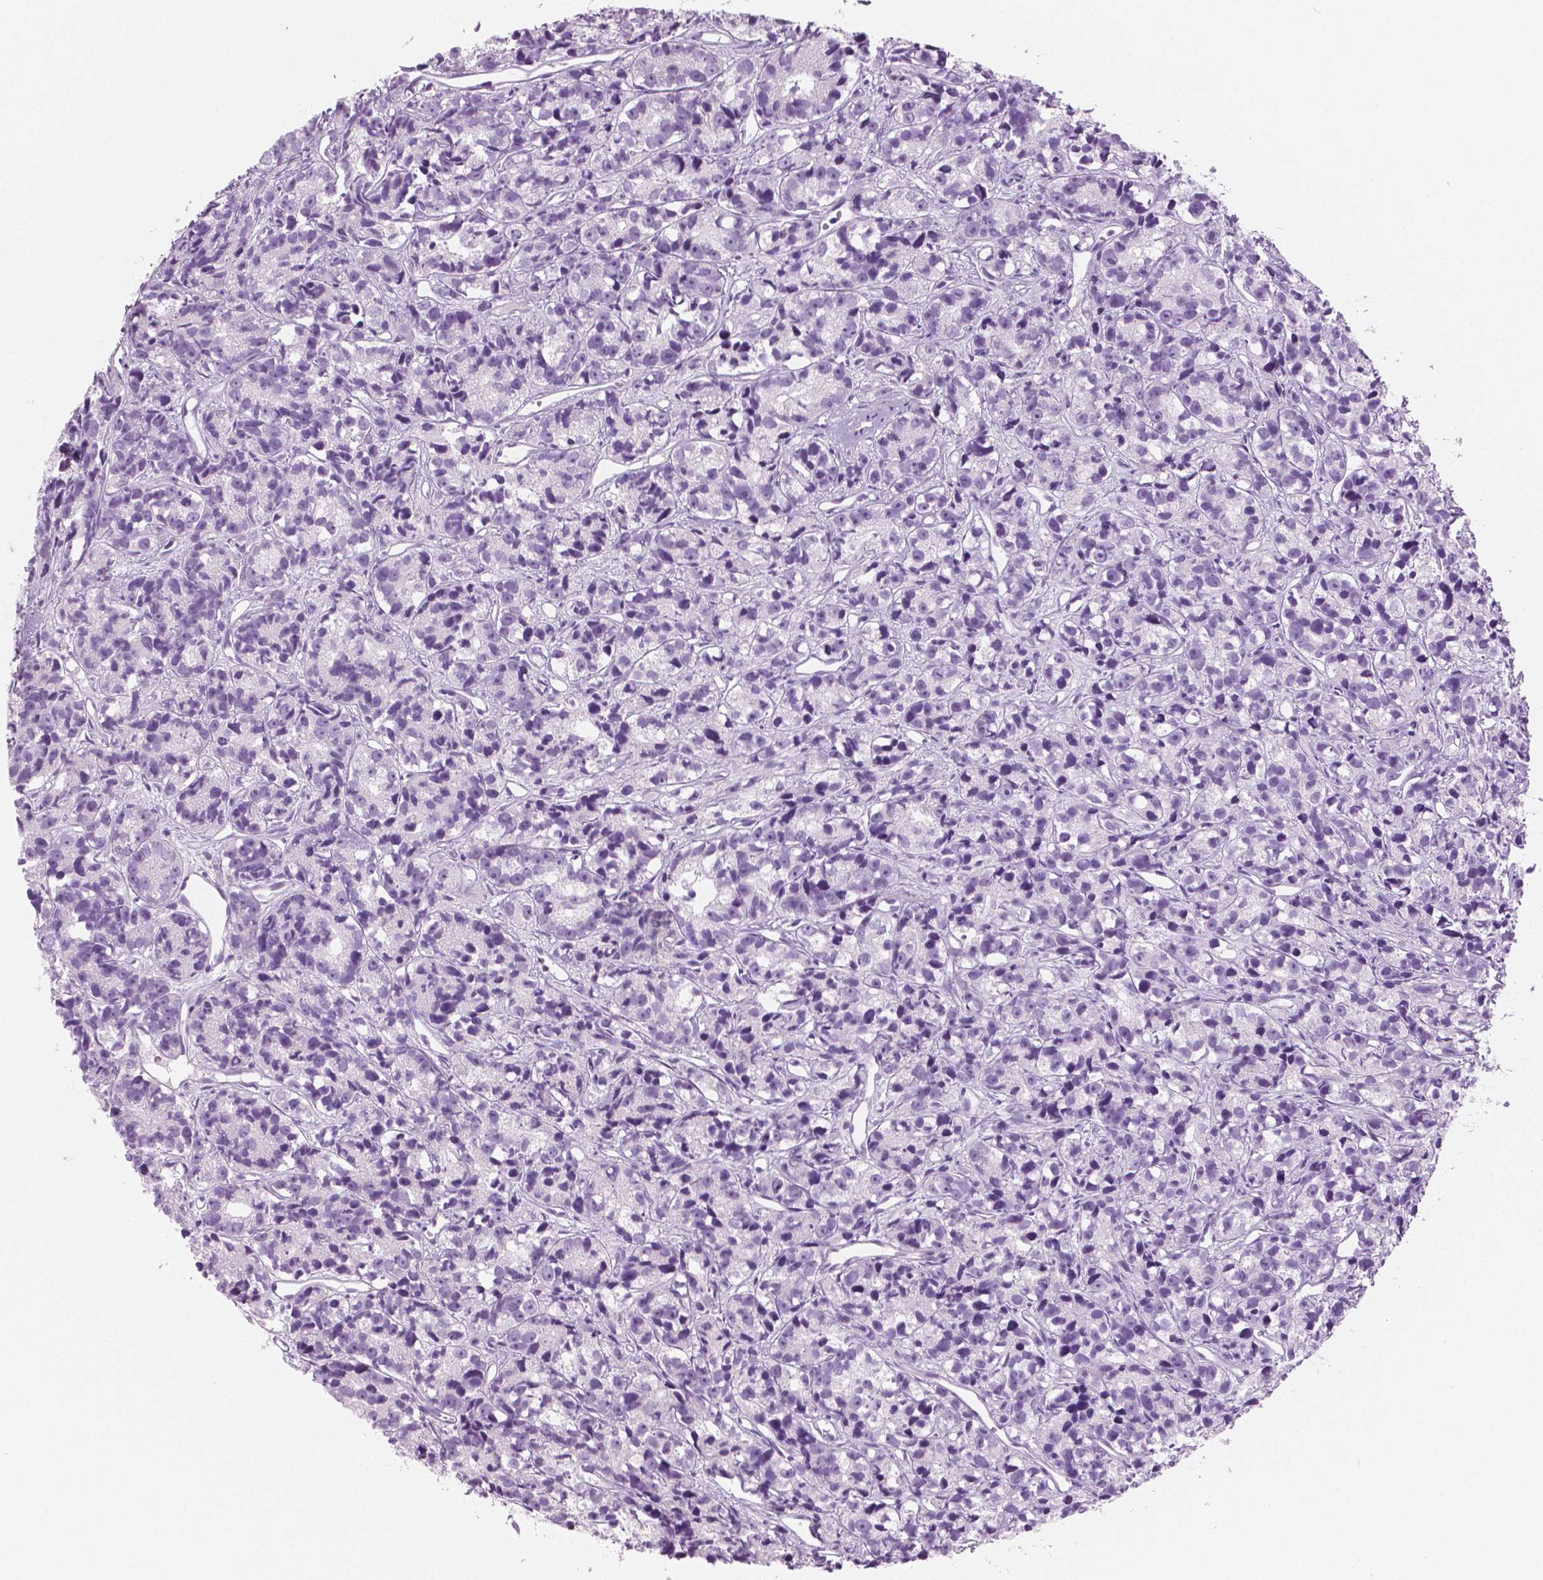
{"staining": {"intensity": "negative", "quantity": "none", "location": "none"}, "tissue": "prostate cancer", "cell_type": "Tumor cells", "image_type": "cancer", "snomed": [{"axis": "morphology", "description": "Adenocarcinoma, High grade"}, {"axis": "topography", "description": "Prostate"}], "caption": "A micrograph of human high-grade adenocarcinoma (prostate) is negative for staining in tumor cells.", "gene": "GALM", "patient": {"sex": "male", "age": 77}}